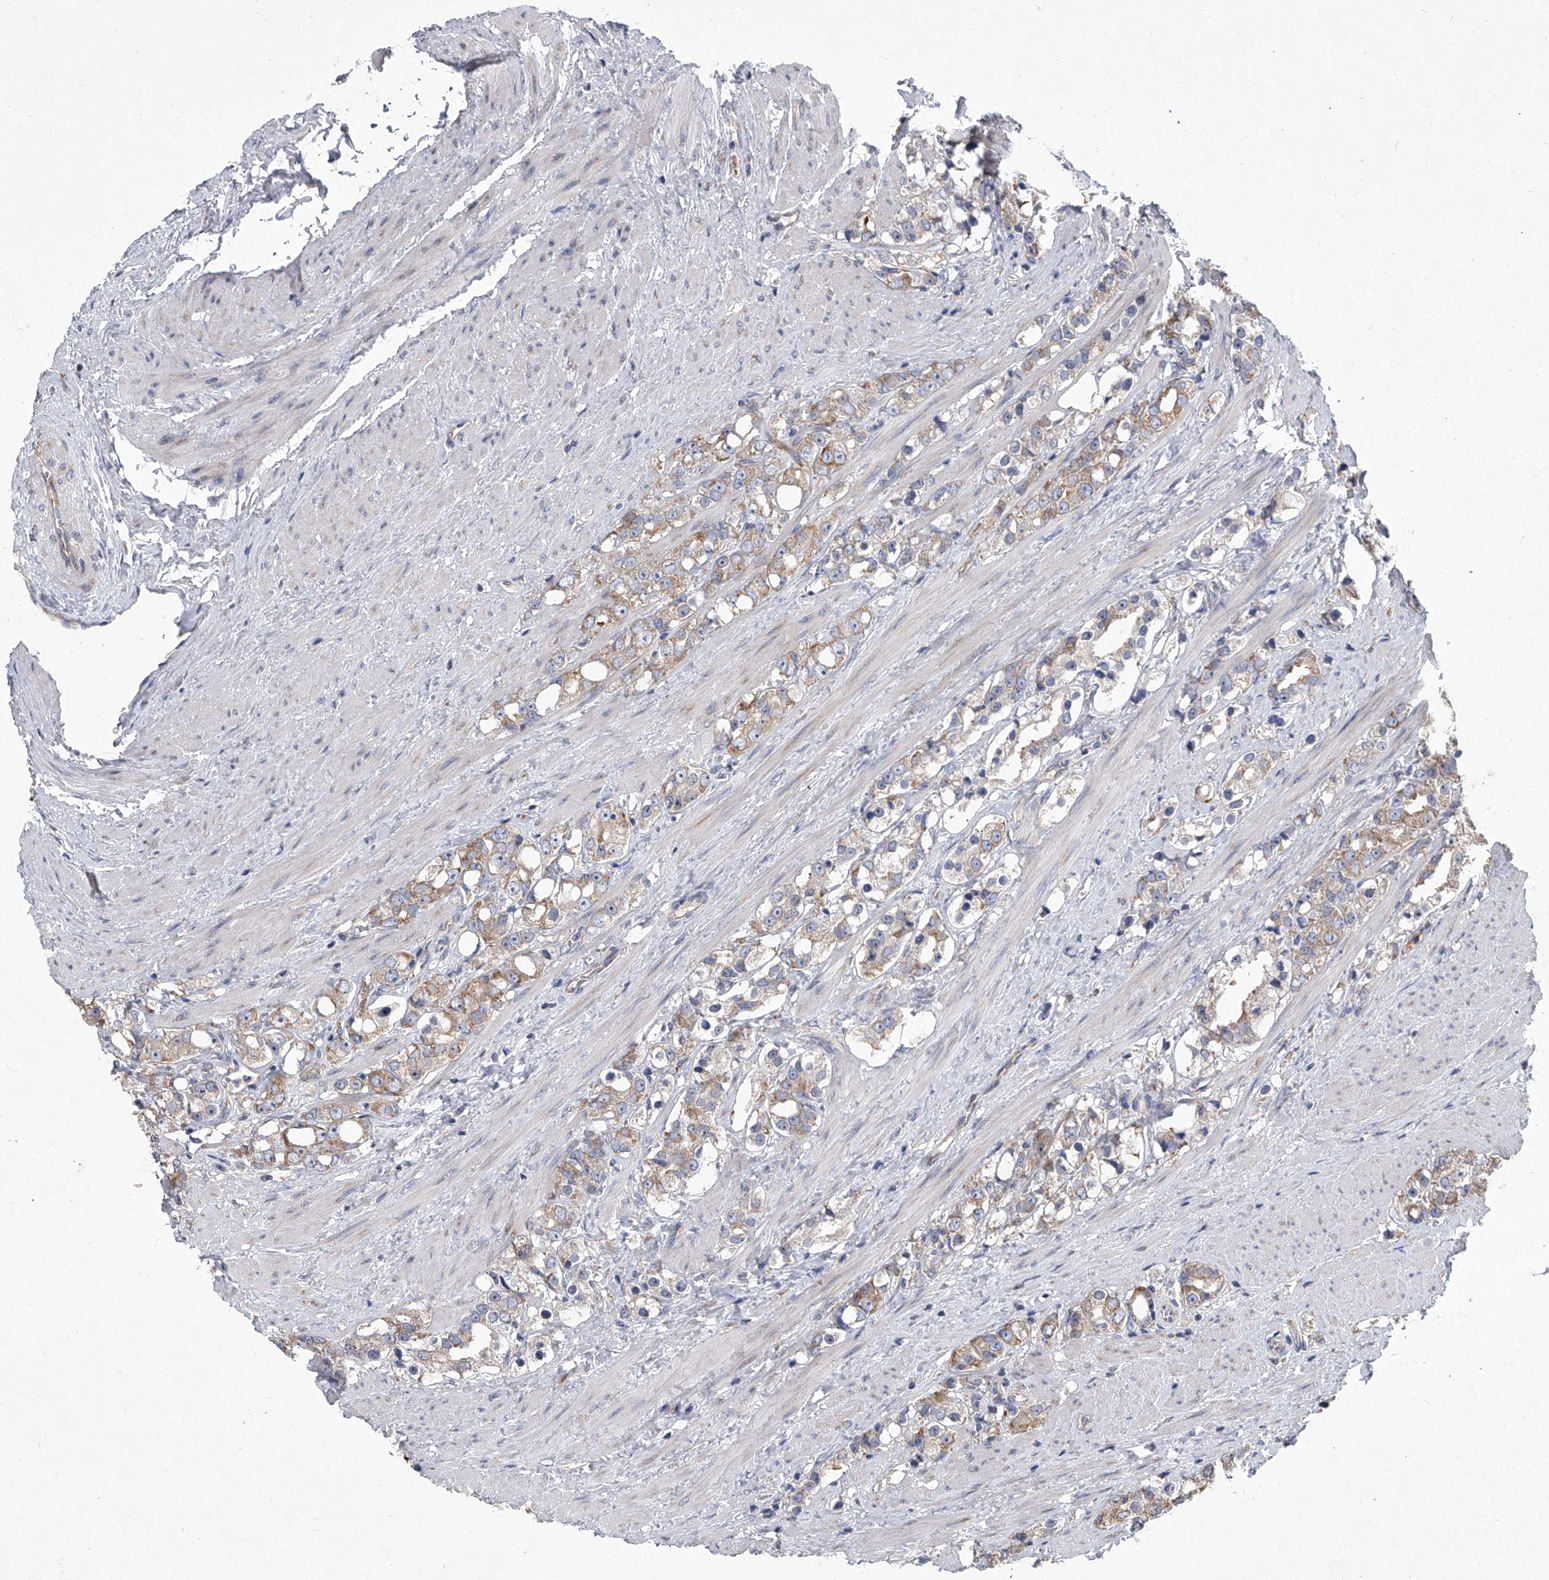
{"staining": {"intensity": "weak", "quantity": ">75%", "location": "cytoplasmic/membranous"}, "tissue": "prostate cancer", "cell_type": "Tumor cells", "image_type": "cancer", "snomed": [{"axis": "morphology", "description": "Adenocarcinoma, NOS"}, {"axis": "topography", "description": "Prostate"}], "caption": "Prostate cancer tissue exhibits weak cytoplasmic/membranous staining in about >75% of tumor cells", "gene": "EIF2S2", "patient": {"sex": "male", "age": 79}}